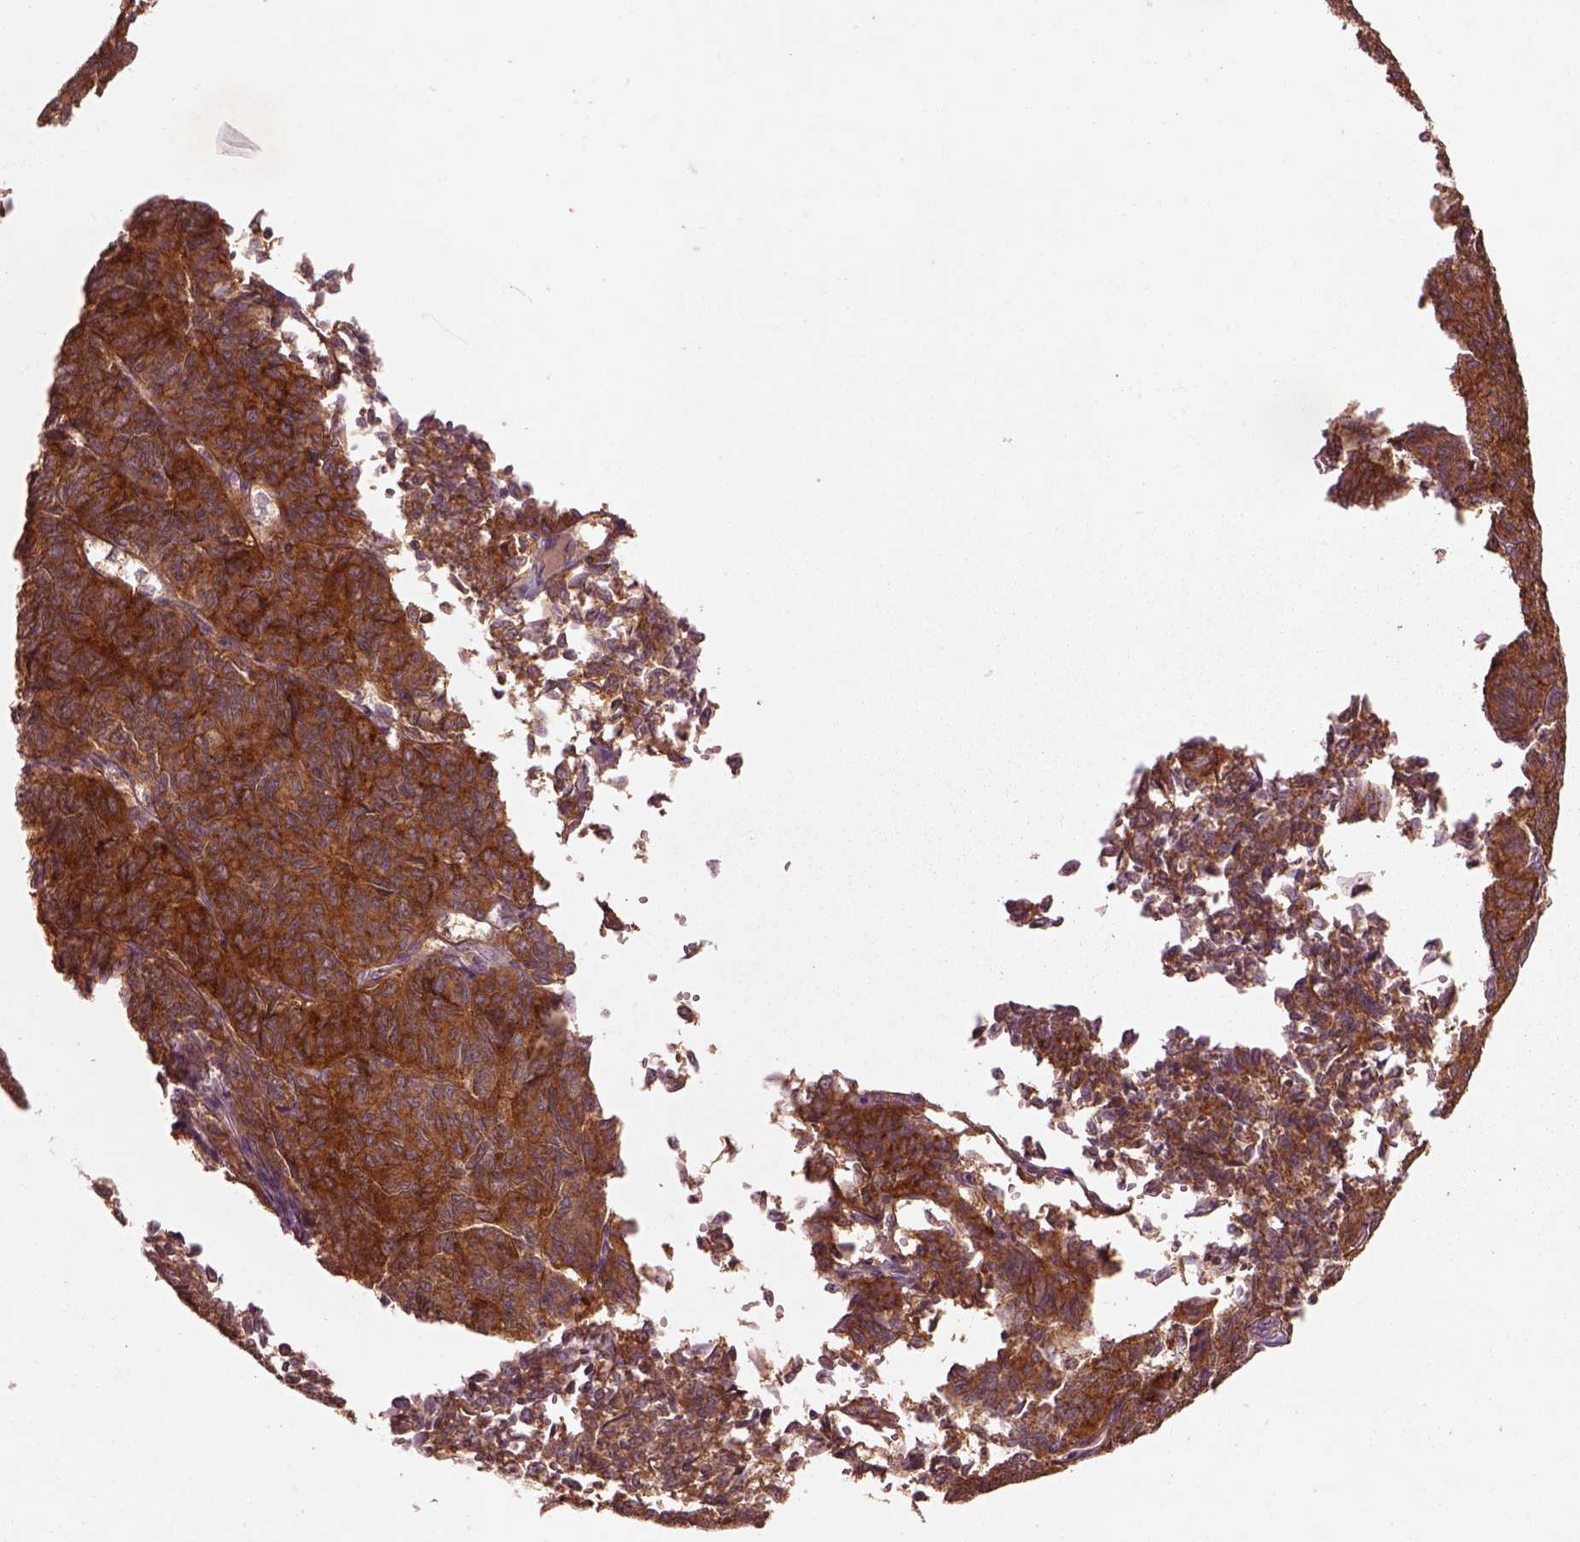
{"staining": {"intensity": "strong", "quantity": ">75%", "location": "cytoplasmic/membranous"}, "tissue": "ovarian cancer", "cell_type": "Tumor cells", "image_type": "cancer", "snomed": [{"axis": "morphology", "description": "Carcinoma, endometroid"}, {"axis": "topography", "description": "Ovary"}], "caption": "Protein staining displays strong cytoplasmic/membranous expression in about >75% of tumor cells in ovarian cancer.", "gene": "FAM234A", "patient": {"sex": "female", "age": 80}}